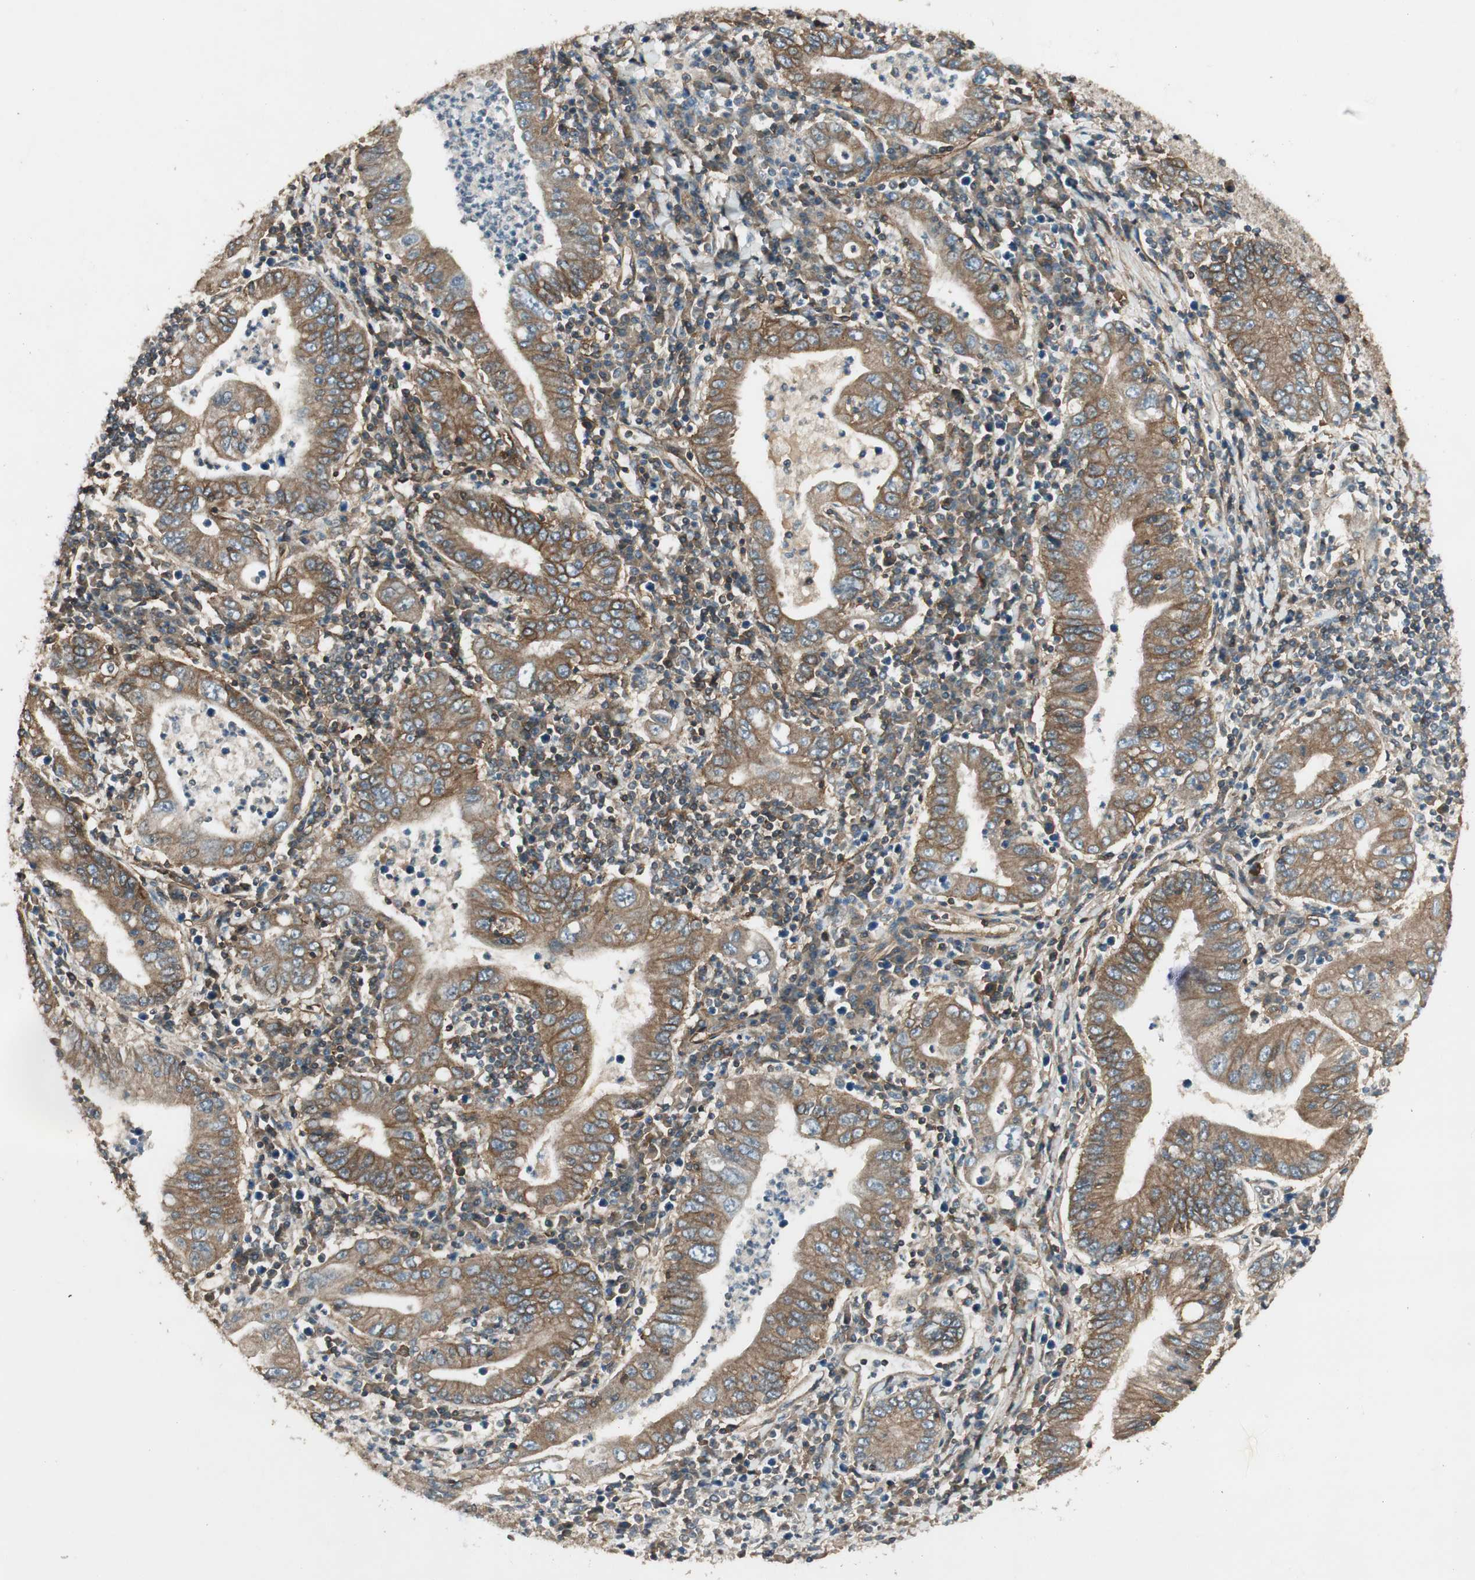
{"staining": {"intensity": "moderate", "quantity": ">75%", "location": "cytoplasmic/membranous"}, "tissue": "stomach cancer", "cell_type": "Tumor cells", "image_type": "cancer", "snomed": [{"axis": "morphology", "description": "Normal tissue, NOS"}, {"axis": "morphology", "description": "Adenocarcinoma, NOS"}, {"axis": "topography", "description": "Esophagus"}, {"axis": "topography", "description": "Stomach, upper"}, {"axis": "topography", "description": "Peripheral nerve tissue"}], "caption": "Stomach cancer stained for a protein (brown) demonstrates moderate cytoplasmic/membranous positive positivity in approximately >75% of tumor cells.", "gene": "BTN3A3", "patient": {"sex": "male", "age": 62}}